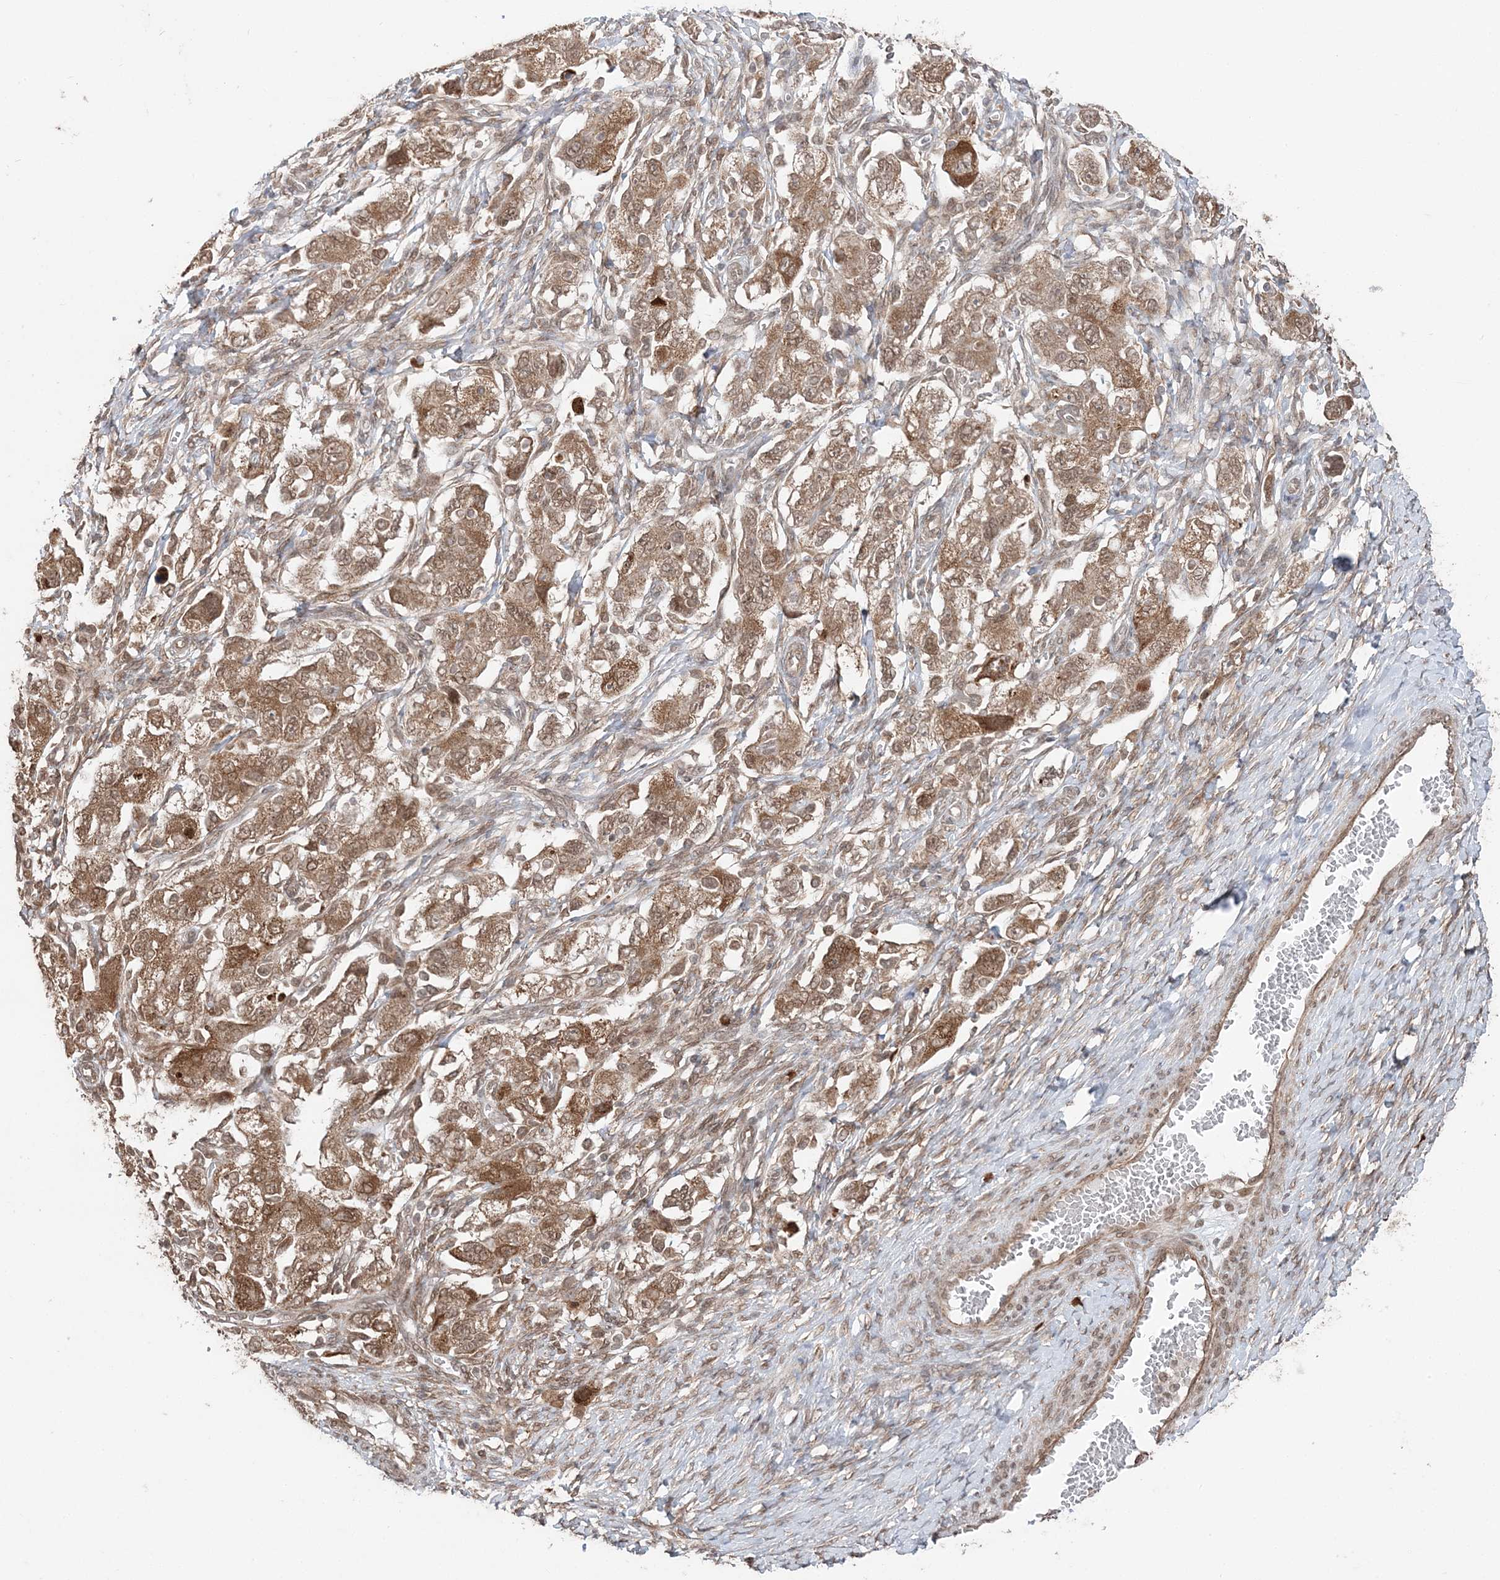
{"staining": {"intensity": "moderate", "quantity": ">75%", "location": "cytoplasmic/membranous,nuclear"}, "tissue": "ovarian cancer", "cell_type": "Tumor cells", "image_type": "cancer", "snomed": [{"axis": "morphology", "description": "Carcinoma, NOS"}, {"axis": "morphology", "description": "Cystadenocarcinoma, serous, NOS"}, {"axis": "topography", "description": "Ovary"}], "caption": "Protein expression analysis of human carcinoma (ovarian) reveals moderate cytoplasmic/membranous and nuclear expression in approximately >75% of tumor cells.", "gene": "TMED10", "patient": {"sex": "female", "age": 69}}